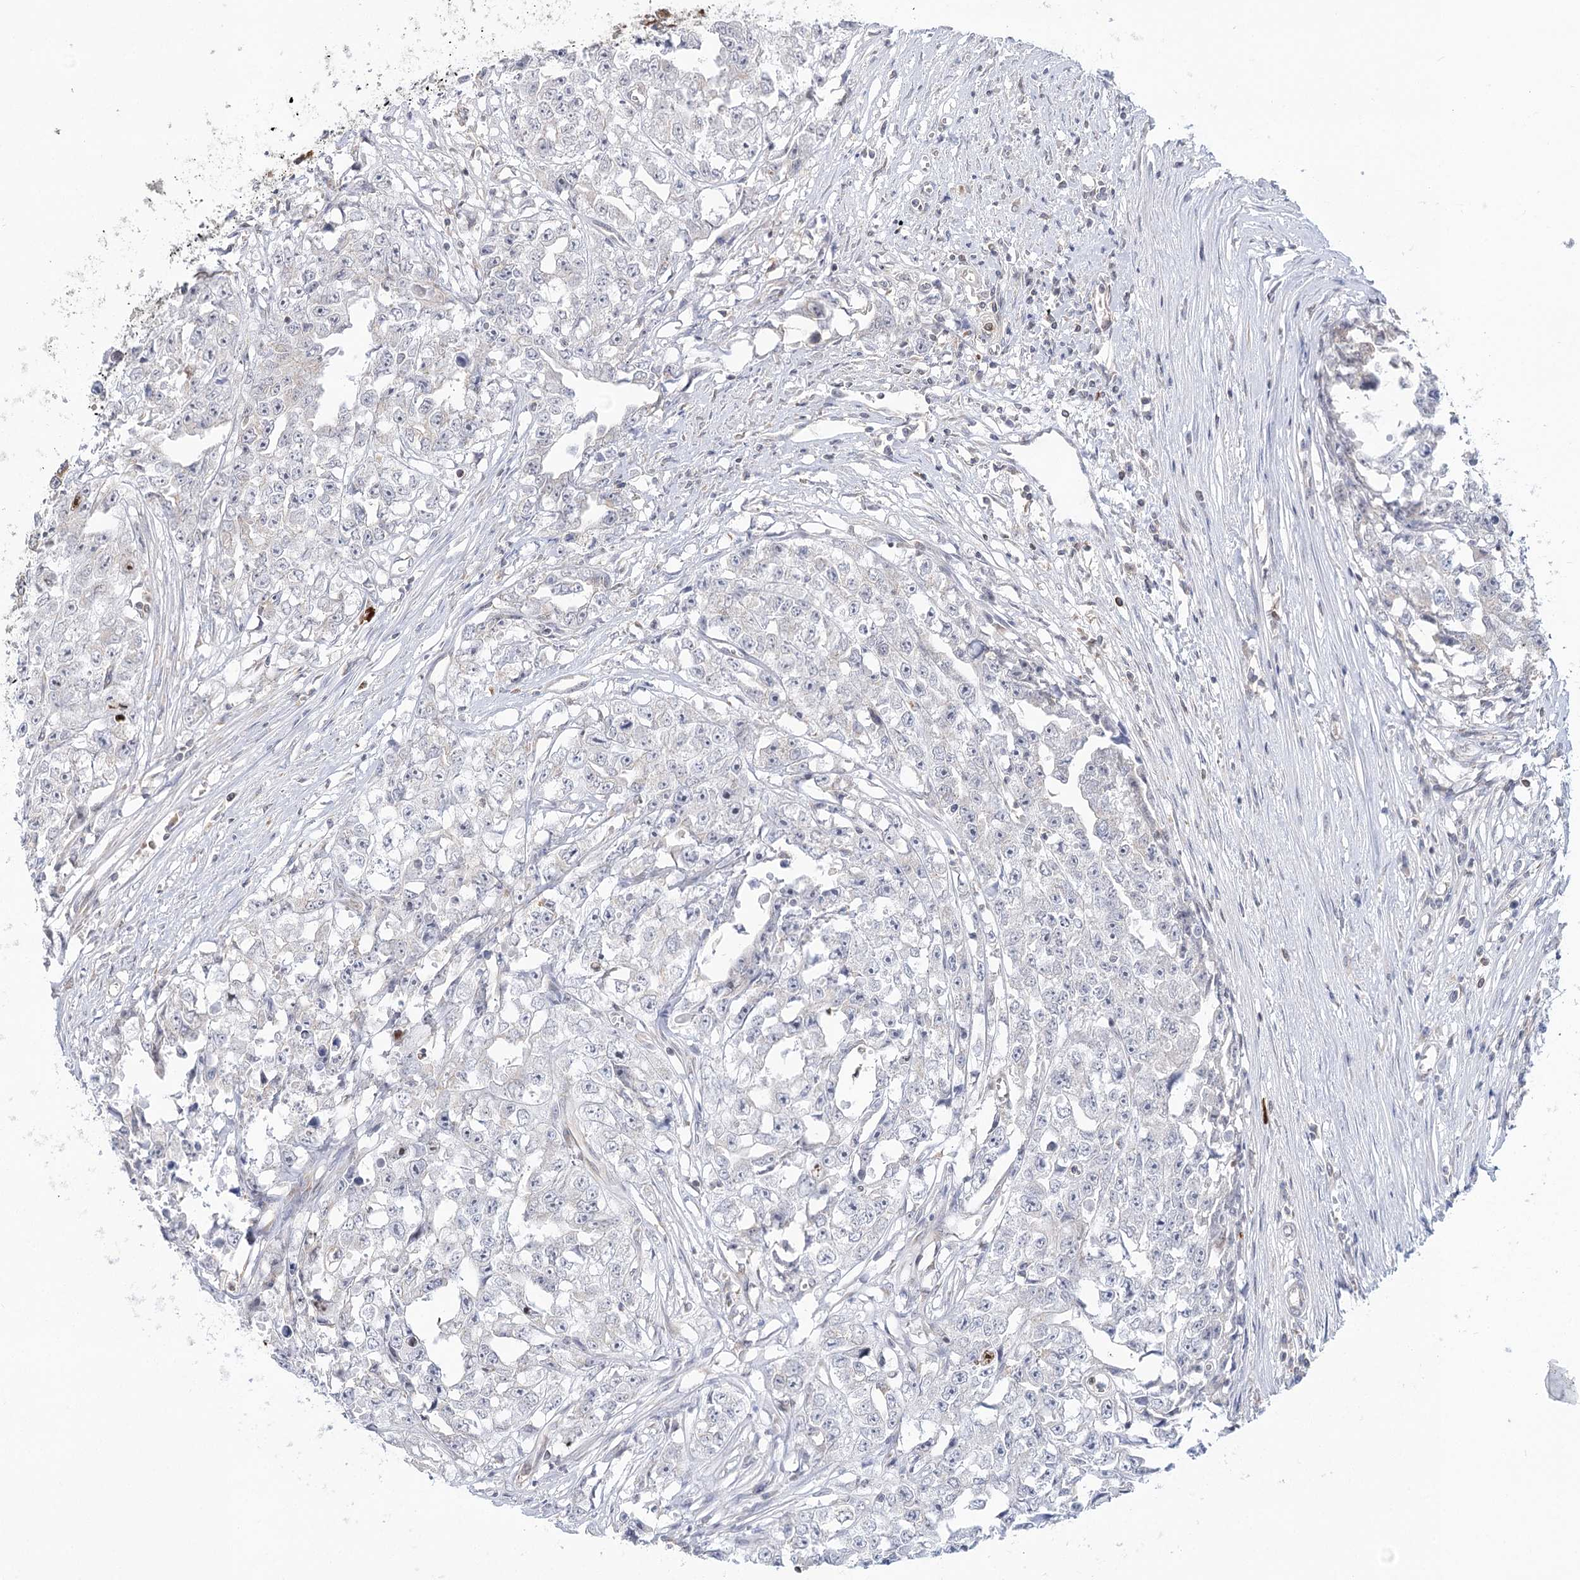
{"staining": {"intensity": "negative", "quantity": "none", "location": "none"}, "tissue": "testis cancer", "cell_type": "Tumor cells", "image_type": "cancer", "snomed": [{"axis": "morphology", "description": "Seminoma, NOS"}, {"axis": "morphology", "description": "Carcinoma, Embryonal, NOS"}, {"axis": "topography", "description": "Testis"}], "caption": "DAB immunohistochemical staining of testis cancer demonstrates no significant staining in tumor cells.", "gene": "MTMR3", "patient": {"sex": "male", "age": 43}}